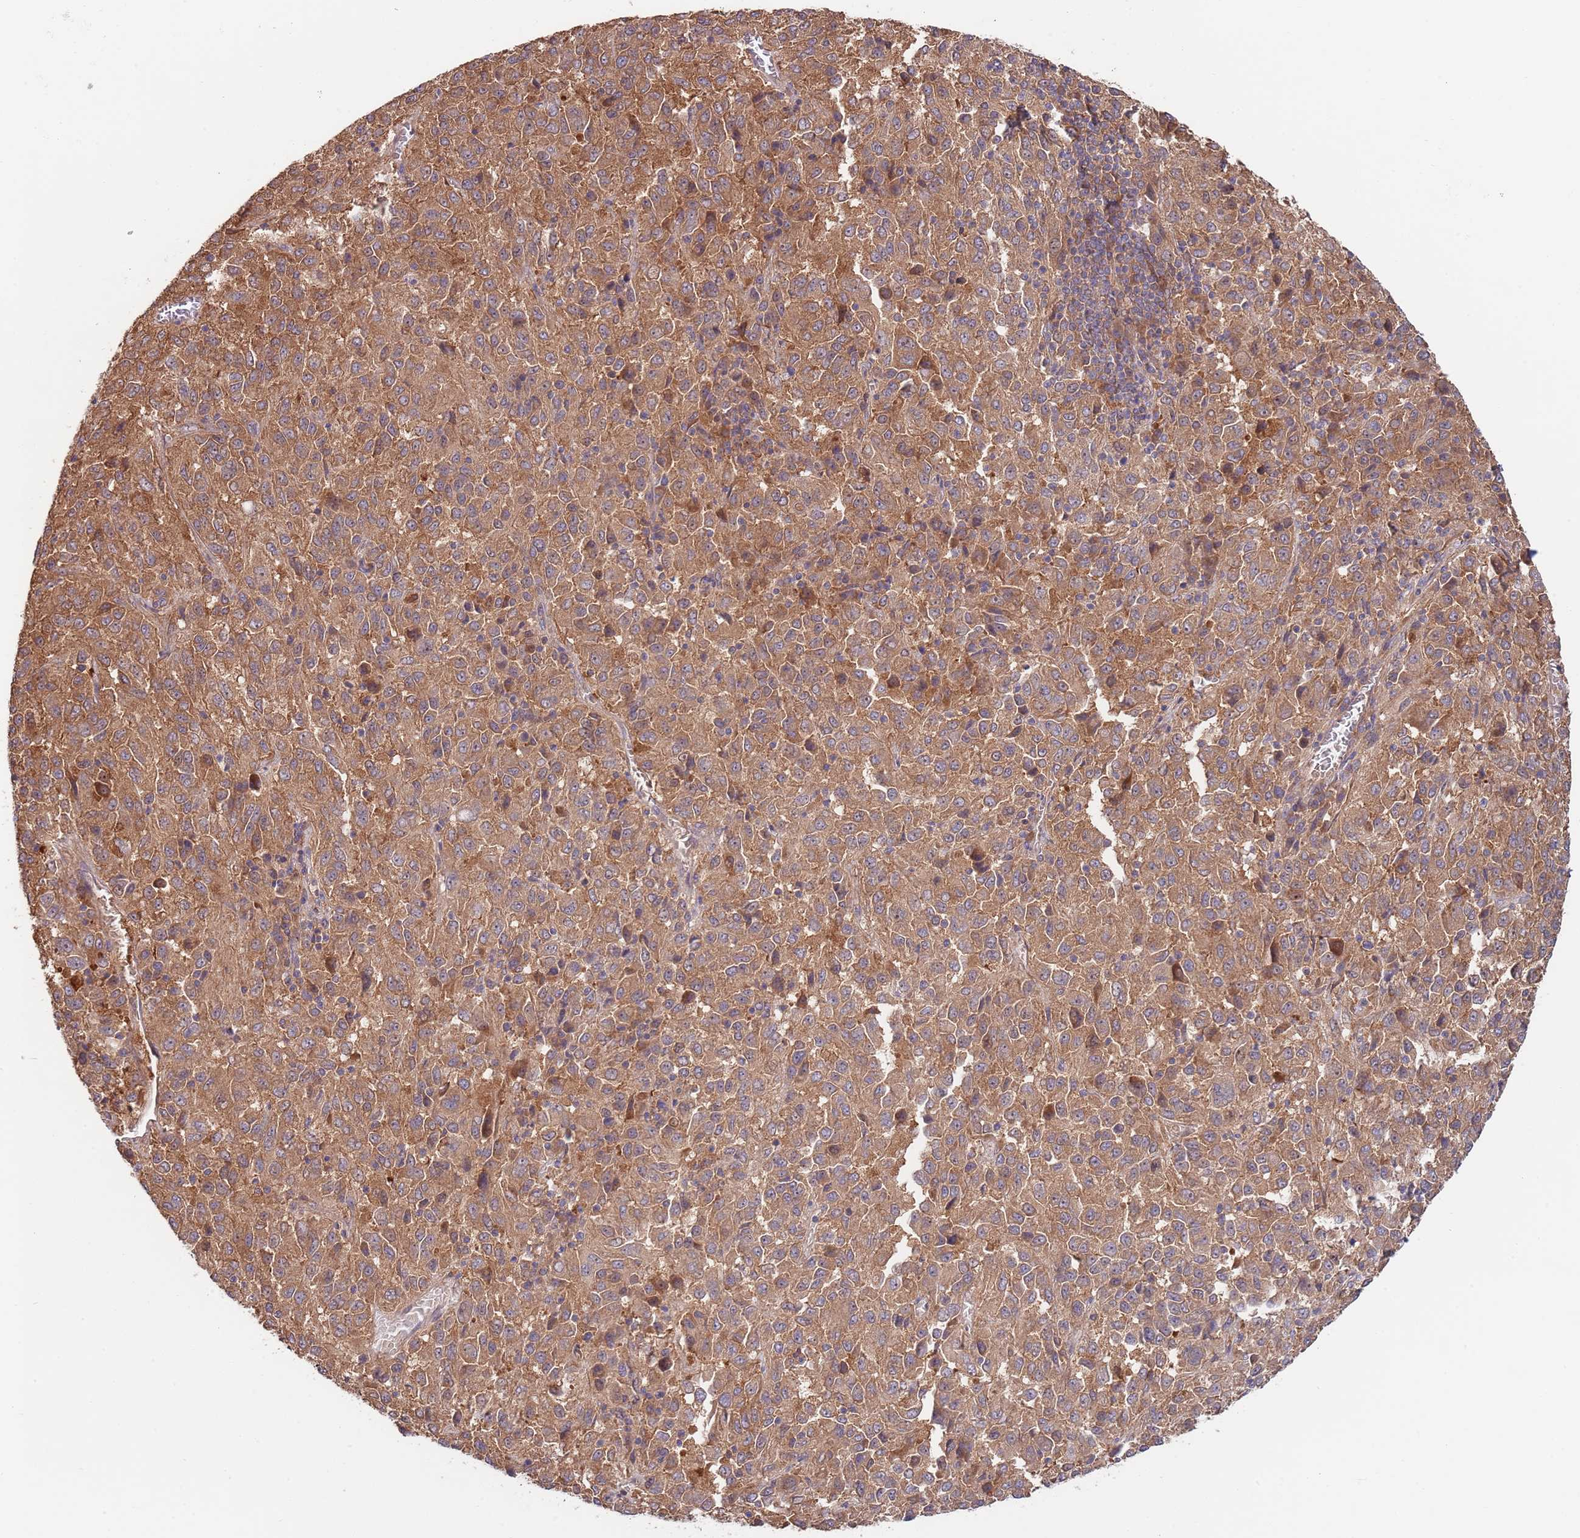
{"staining": {"intensity": "moderate", "quantity": ">75%", "location": "cytoplasmic/membranous"}, "tissue": "melanoma", "cell_type": "Tumor cells", "image_type": "cancer", "snomed": [{"axis": "morphology", "description": "Malignant melanoma, Metastatic site"}, {"axis": "topography", "description": "Lung"}], "caption": "This micrograph shows IHC staining of melanoma, with medium moderate cytoplasmic/membranous staining in approximately >75% of tumor cells.", "gene": "EIF3F", "patient": {"sex": "male", "age": 64}}